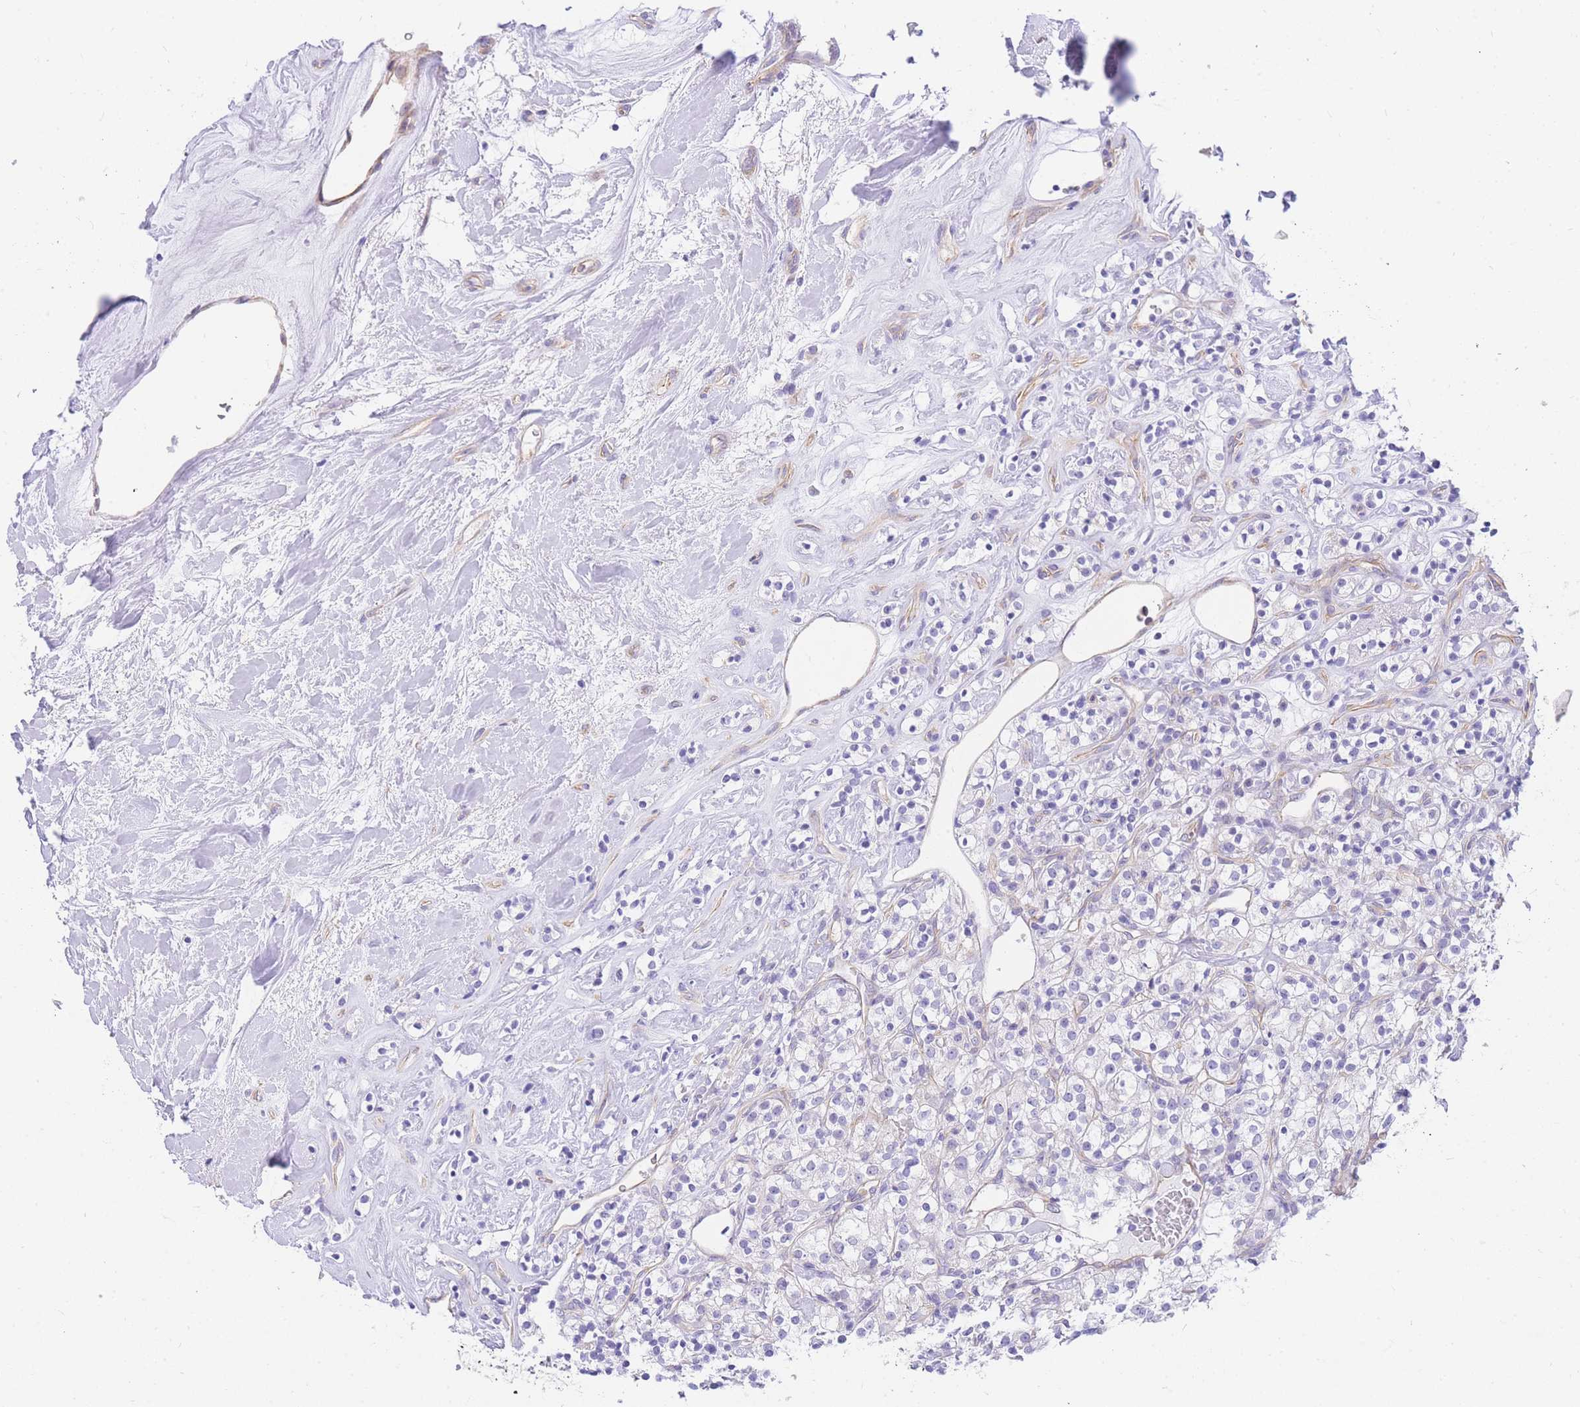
{"staining": {"intensity": "negative", "quantity": "none", "location": "none"}, "tissue": "renal cancer", "cell_type": "Tumor cells", "image_type": "cancer", "snomed": [{"axis": "morphology", "description": "Adenocarcinoma, NOS"}, {"axis": "topography", "description": "Kidney"}], "caption": "Immunohistochemistry histopathology image of neoplastic tissue: human adenocarcinoma (renal) stained with DAB (3,3'-diaminobenzidine) displays no significant protein expression in tumor cells. The staining was performed using DAB (3,3'-diaminobenzidine) to visualize the protein expression in brown, while the nuclei were stained in blue with hematoxylin (Magnification: 20x).", "gene": "SRSF12", "patient": {"sex": "male", "age": 77}}